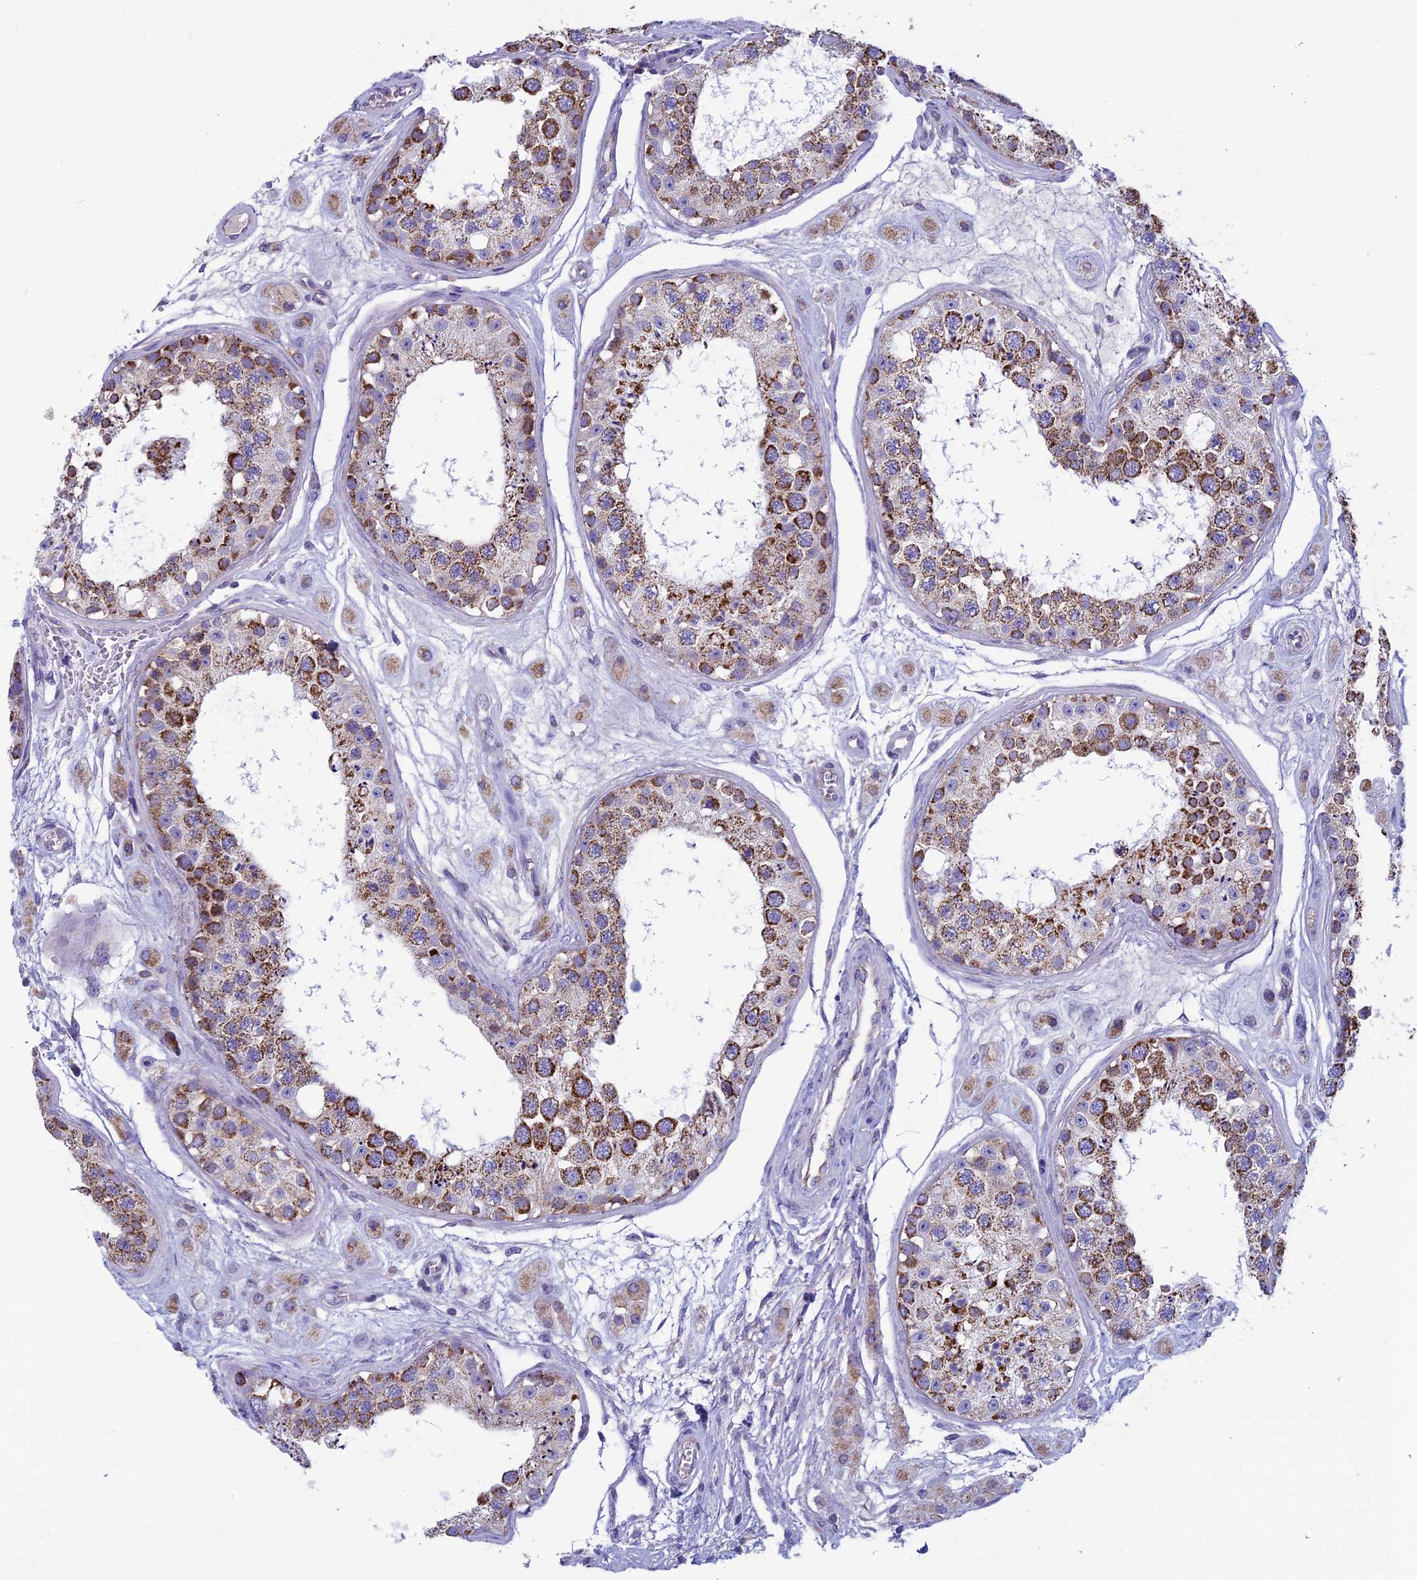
{"staining": {"intensity": "strong", "quantity": "25%-75%", "location": "cytoplasmic/membranous"}, "tissue": "testis", "cell_type": "Cells in seminiferous ducts", "image_type": "normal", "snomed": [{"axis": "morphology", "description": "Normal tissue, NOS"}, {"axis": "topography", "description": "Testis"}], "caption": "Protein staining of normal testis exhibits strong cytoplasmic/membranous positivity in about 25%-75% of cells in seminiferous ducts.", "gene": "MFSD12", "patient": {"sex": "male", "age": 25}}